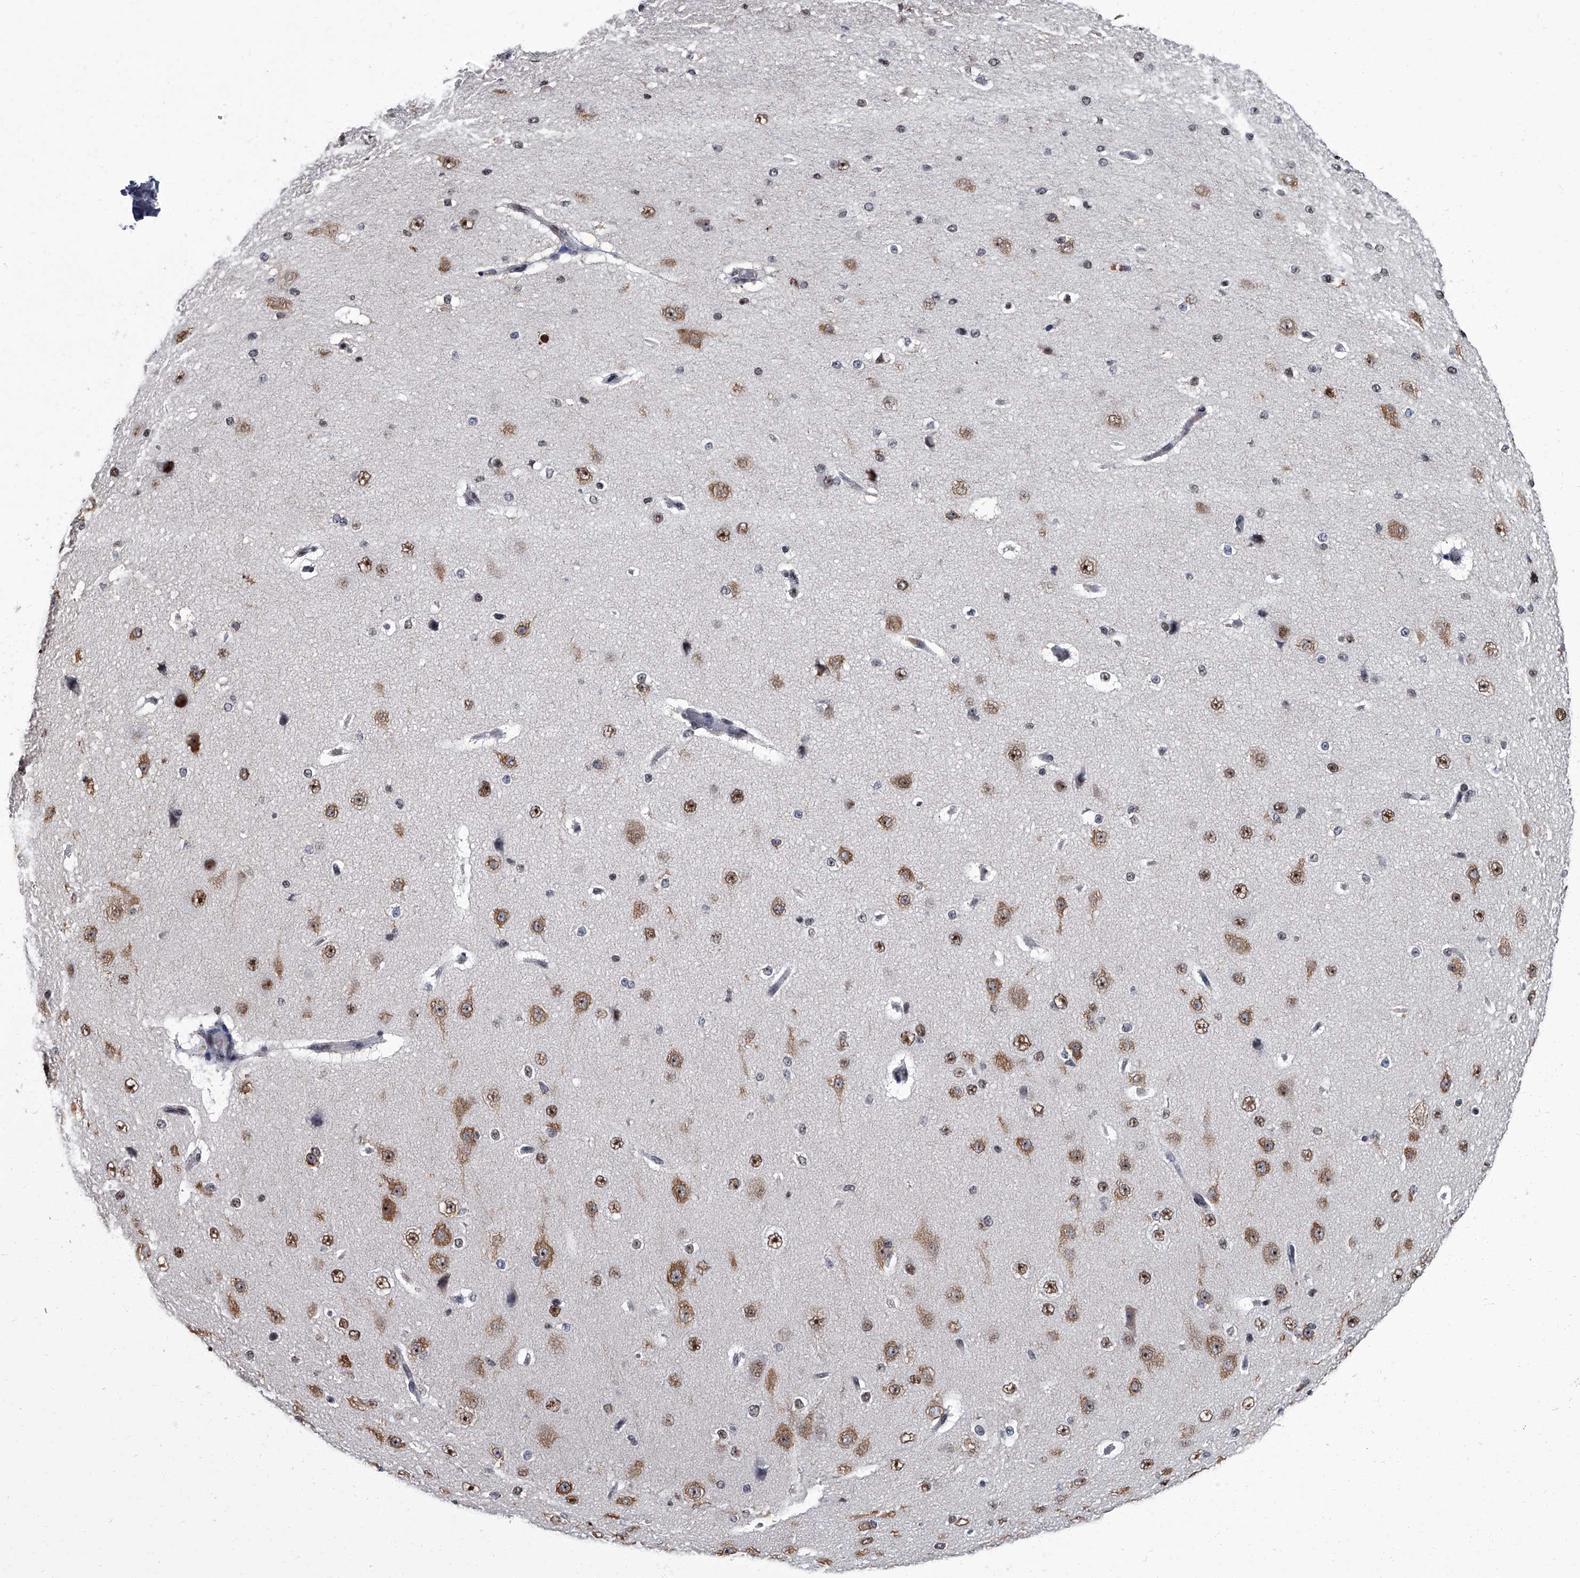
{"staining": {"intensity": "moderate", "quantity": "<25%", "location": "cytoplasmic/membranous,nuclear"}, "tissue": "cerebral cortex", "cell_type": "Endothelial cells", "image_type": "normal", "snomed": [{"axis": "morphology", "description": "Normal tissue, NOS"}, {"axis": "morphology", "description": "Developmental malformation"}, {"axis": "topography", "description": "Cerebral cortex"}], "caption": "Moderate cytoplasmic/membranous,nuclear expression is appreciated in about <25% of endothelial cells in unremarkable cerebral cortex.", "gene": "ZNF518B", "patient": {"sex": "female", "age": 30}}